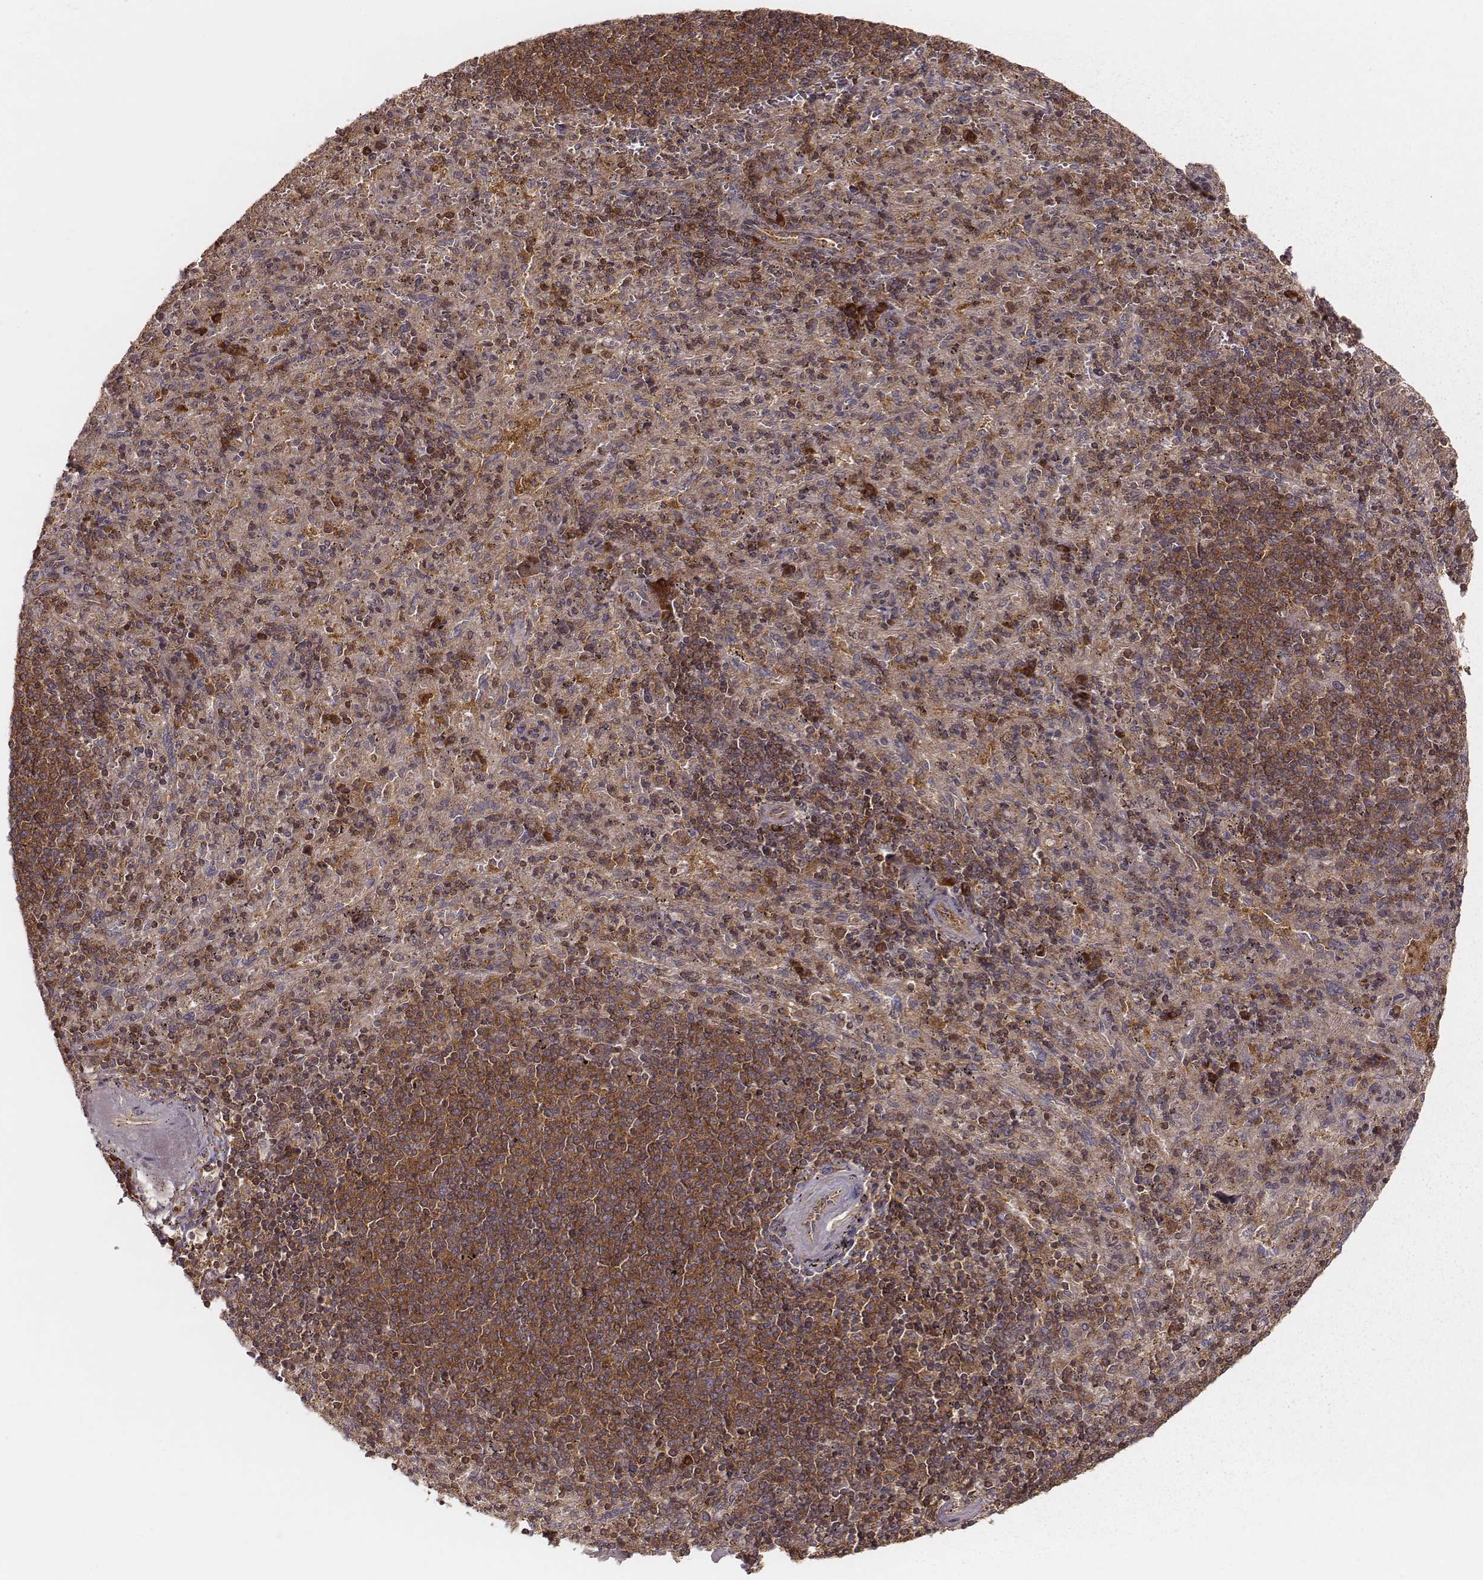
{"staining": {"intensity": "moderate", "quantity": "25%-75%", "location": "cytoplasmic/membranous"}, "tissue": "spleen", "cell_type": "Cells in red pulp", "image_type": "normal", "snomed": [{"axis": "morphology", "description": "Normal tissue, NOS"}, {"axis": "topography", "description": "Spleen"}], "caption": "Immunohistochemical staining of normal spleen shows medium levels of moderate cytoplasmic/membranous expression in about 25%-75% of cells in red pulp.", "gene": "CARS1", "patient": {"sex": "male", "age": 57}}